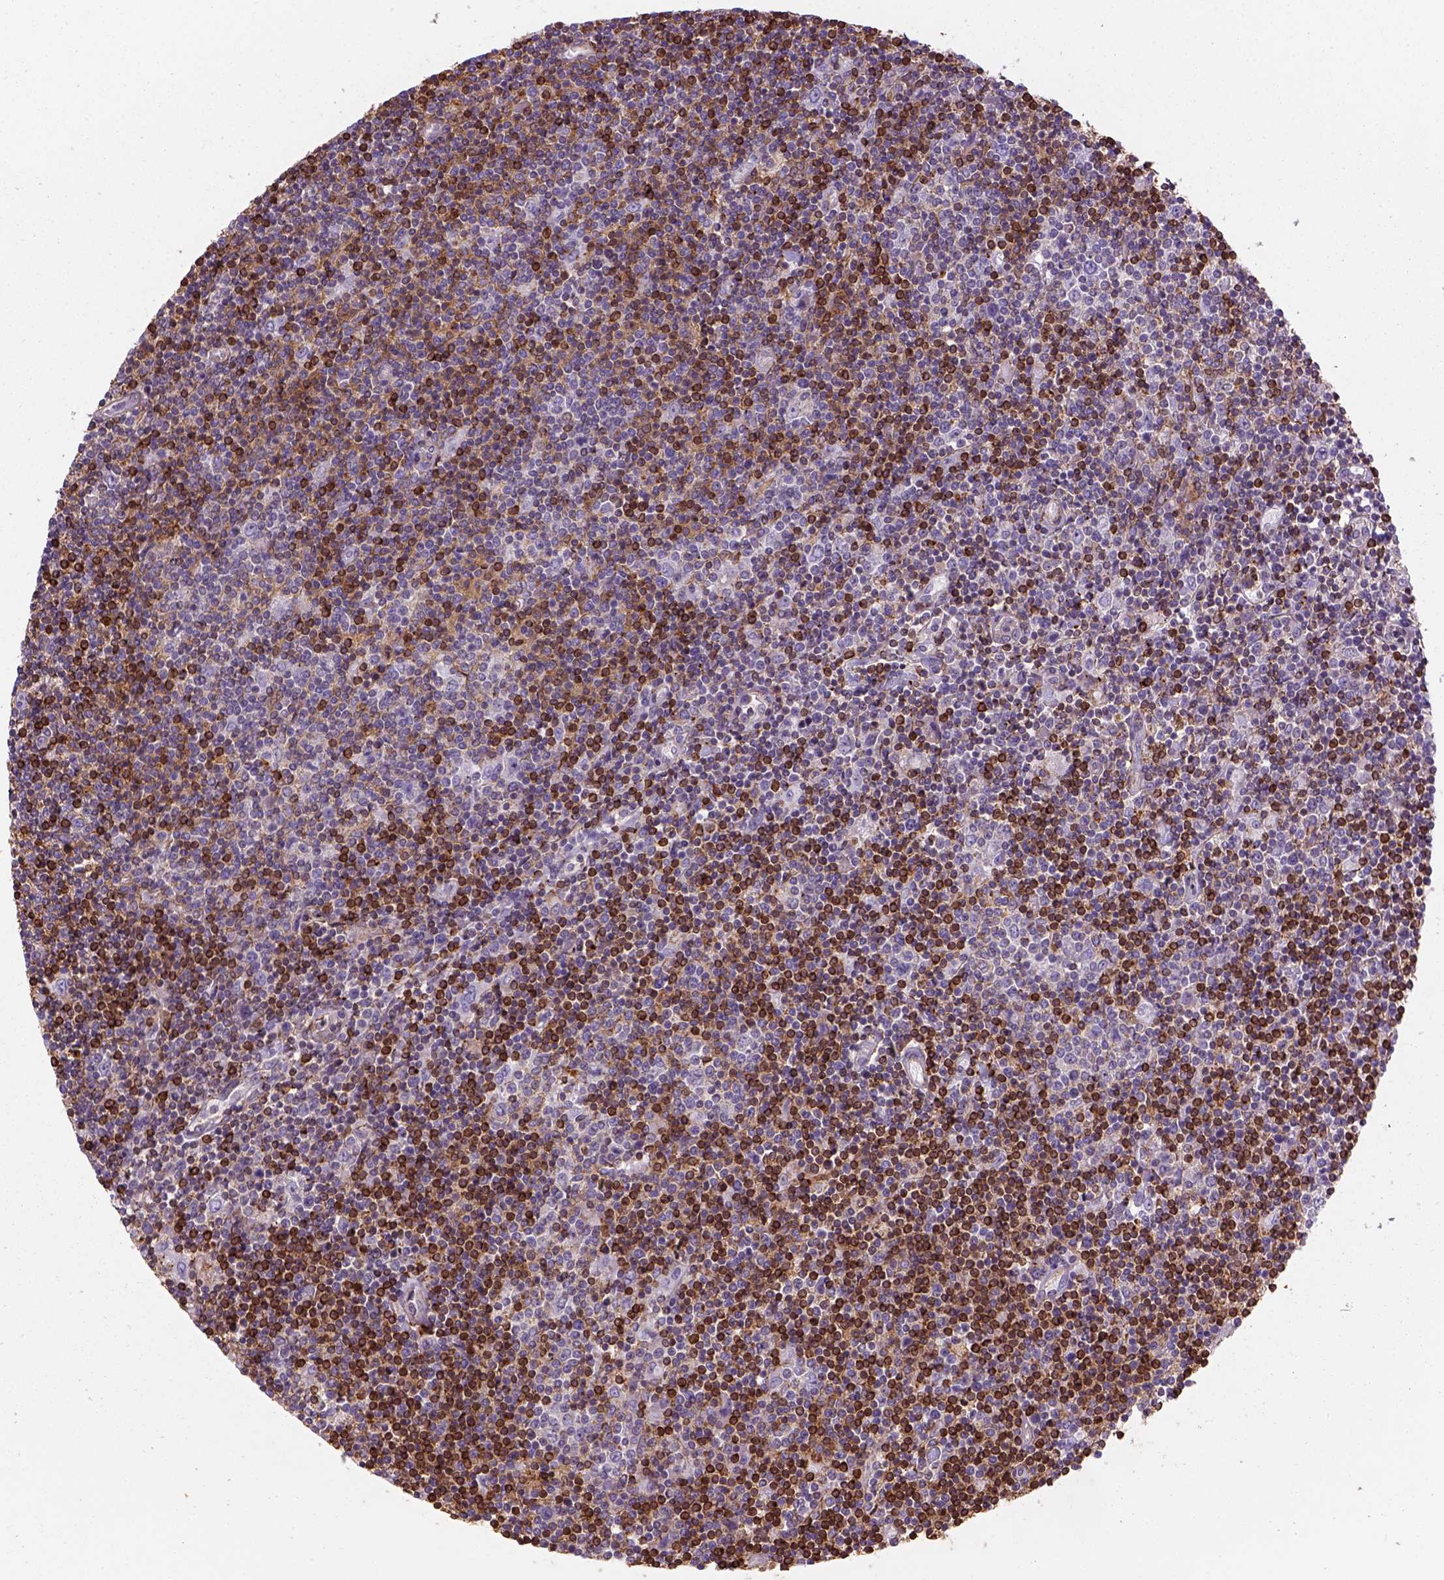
{"staining": {"intensity": "negative", "quantity": "none", "location": "none"}, "tissue": "lymphoma", "cell_type": "Tumor cells", "image_type": "cancer", "snomed": [{"axis": "morphology", "description": "Hodgkin's disease, NOS"}, {"axis": "topography", "description": "Lymph node"}], "caption": "Immunohistochemical staining of human Hodgkin's disease exhibits no significant expression in tumor cells.", "gene": "GPRC5D", "patient": {"sex": "male", "age": 40}}